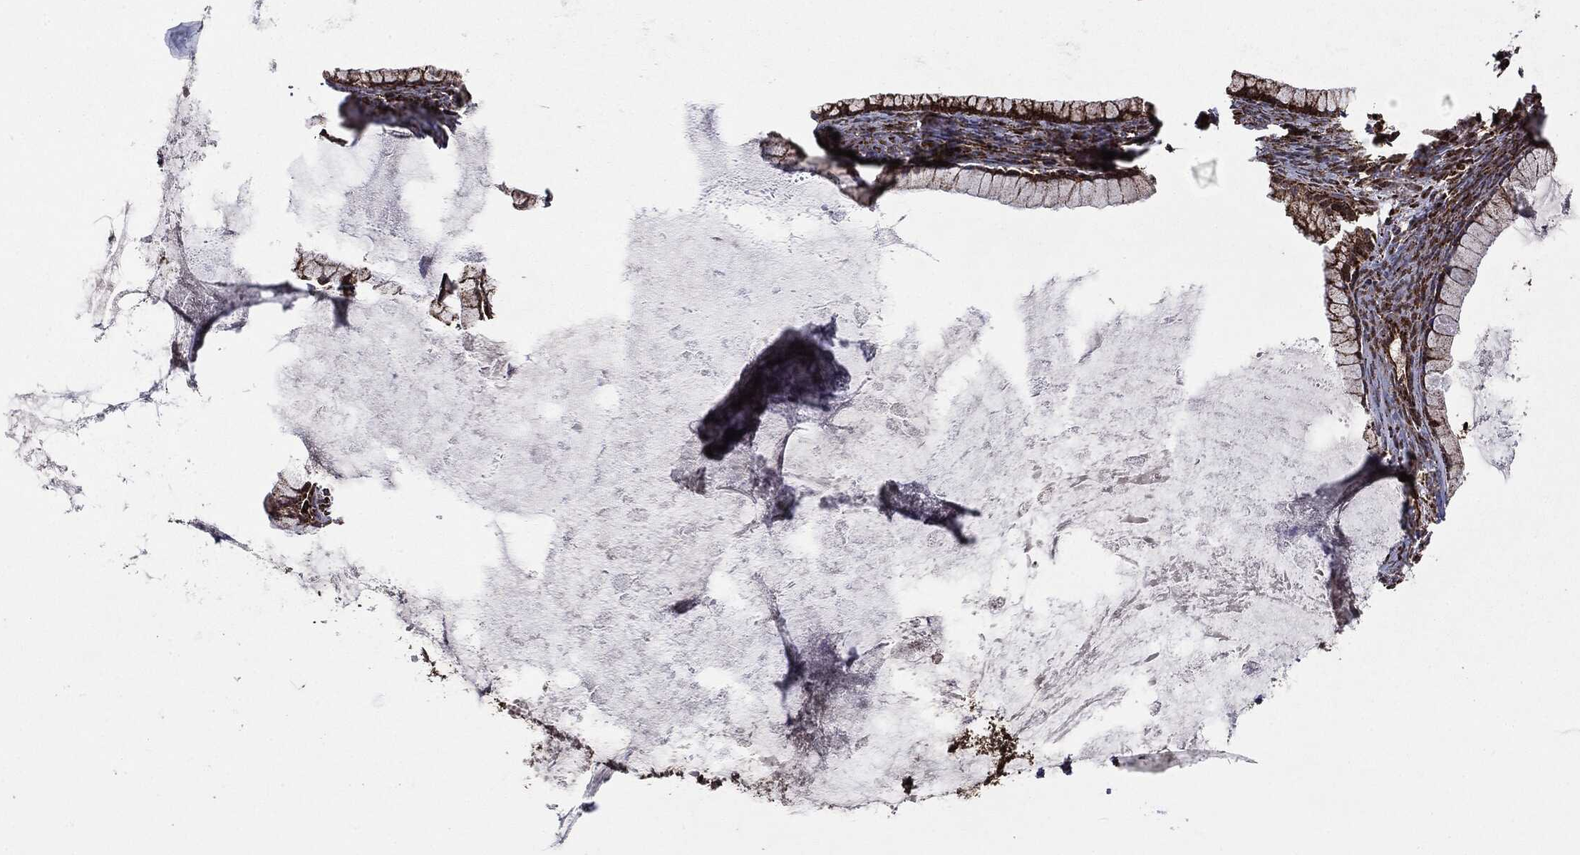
{"staining": {"intensity": "strong", "quantity": ">75%", "location": "cytoplasmic/membranous"}, "tissue": "ovarian cancer", "cell_type": "Tumor cells", "image_type": "cancer", "snomed": [{"axis": "morphology", "description": "Cystadenocarcinoma, mucinous, NOS"}, {"axis": "topography", "description": "Ovary"}], "caption": "Protein expression by IHC shows strong cytoplasmic/membranous staining in about >75% of tumor cells in ovarian cancer. Using DAB (3,3'-diaminobenzidine) (brown) and hematoxylin (blue) stains, captured at high magnification using brightfield microscopy.", "gene": "MAP2K1", "patient": {"sex": "female", "age": 41}}